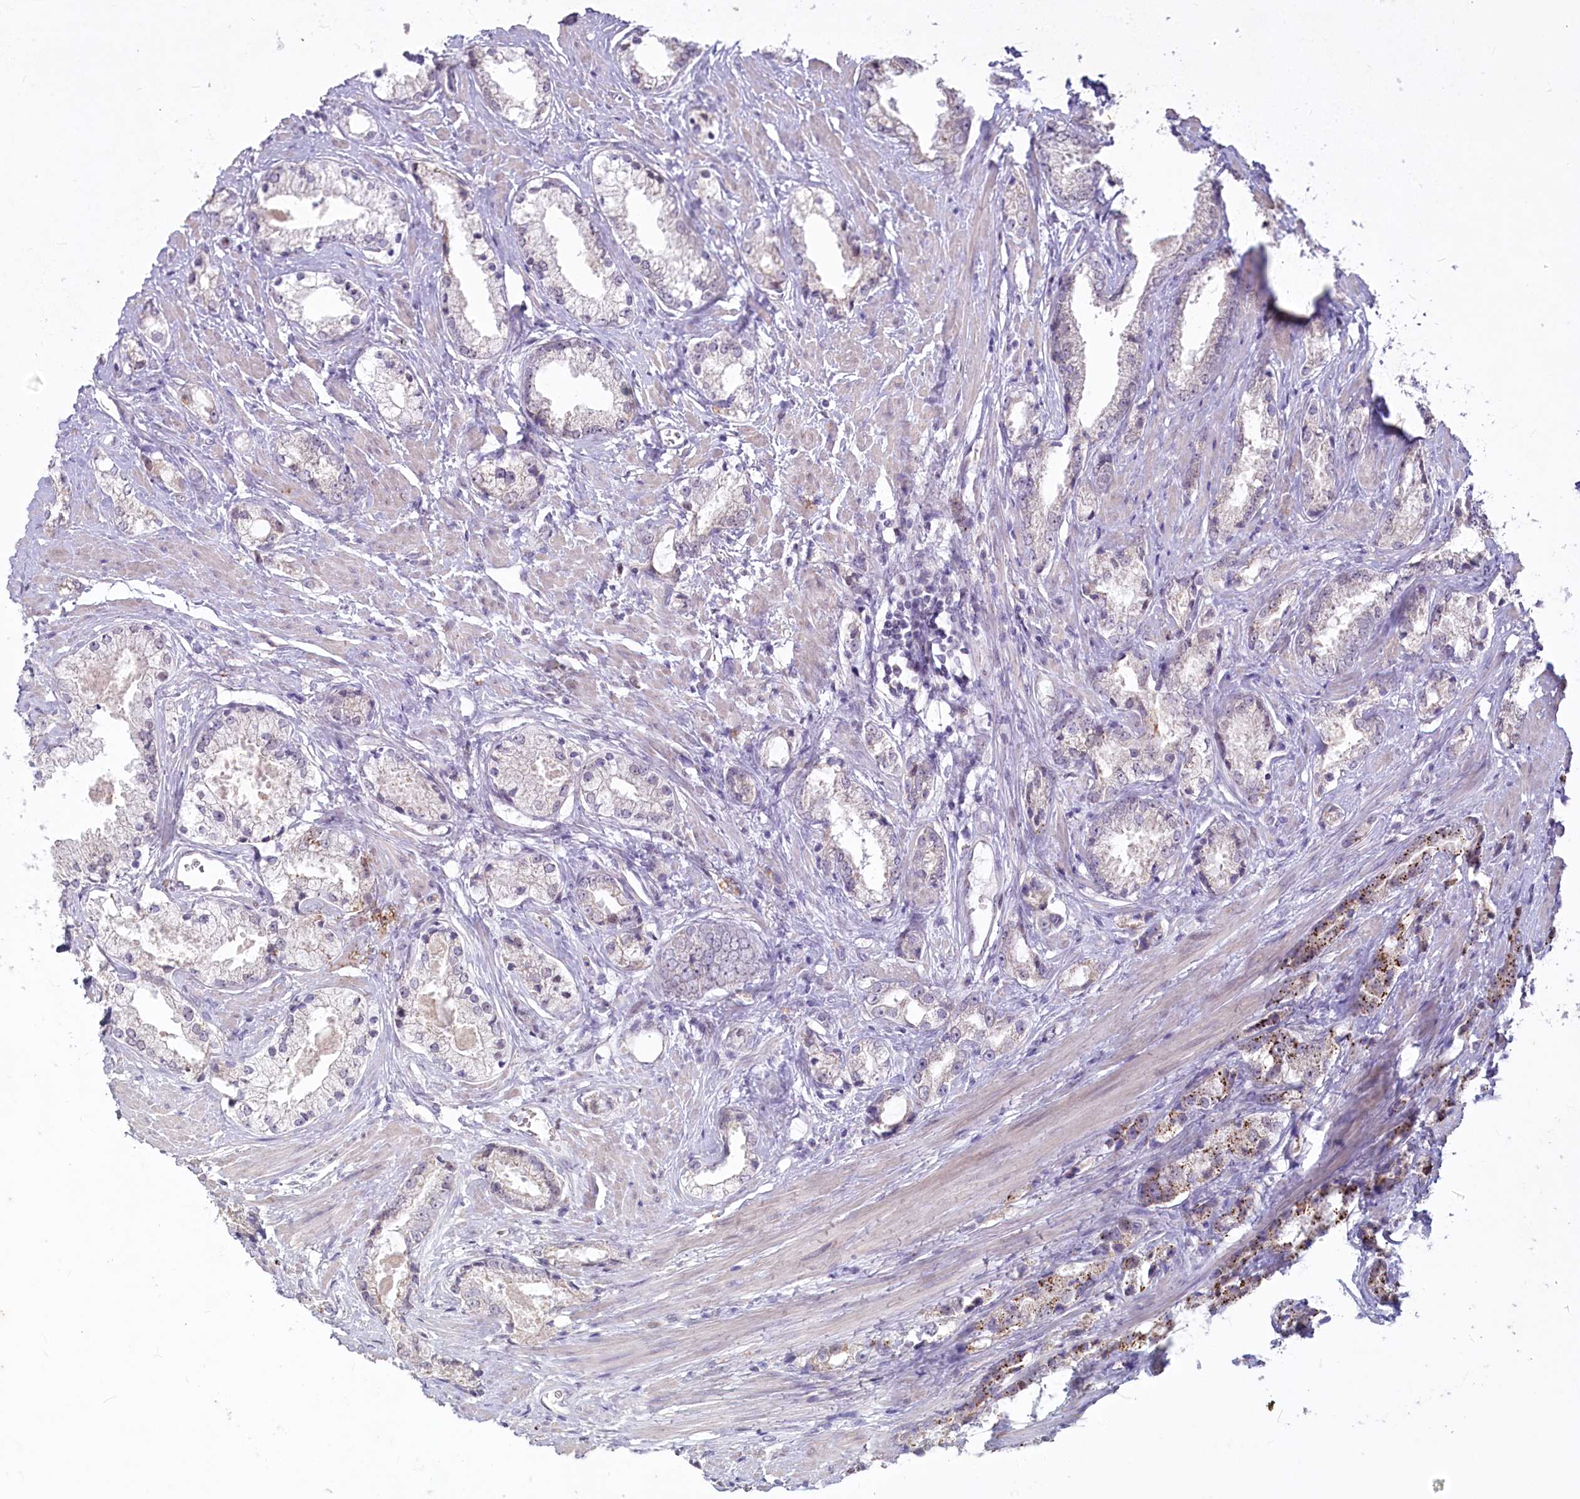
{"staining": {"intensity": "moderate", "quantity": "25%-75%", "location": "cytoplasmic/membranous"}, "tissue": "prostate cancer", "cell_type": "Tumor cells", "image_type": "cancer", "snomed": [{"axis": "morphology", "description": "Adenocarcinoma, High grade"}, {"axis": "topography", "description": "Prostate"}], "caption": "Prostate cancer stained with DAB IHC shows medium levels of moderate cytoplasmic/membranous positivity in approximately 25%-75% of tumor cells. (Brightfield microscopy of DAB IHC at high magnification).", "gene": "ABITRAM", "patient": {"sex": "male", "age": 66}}